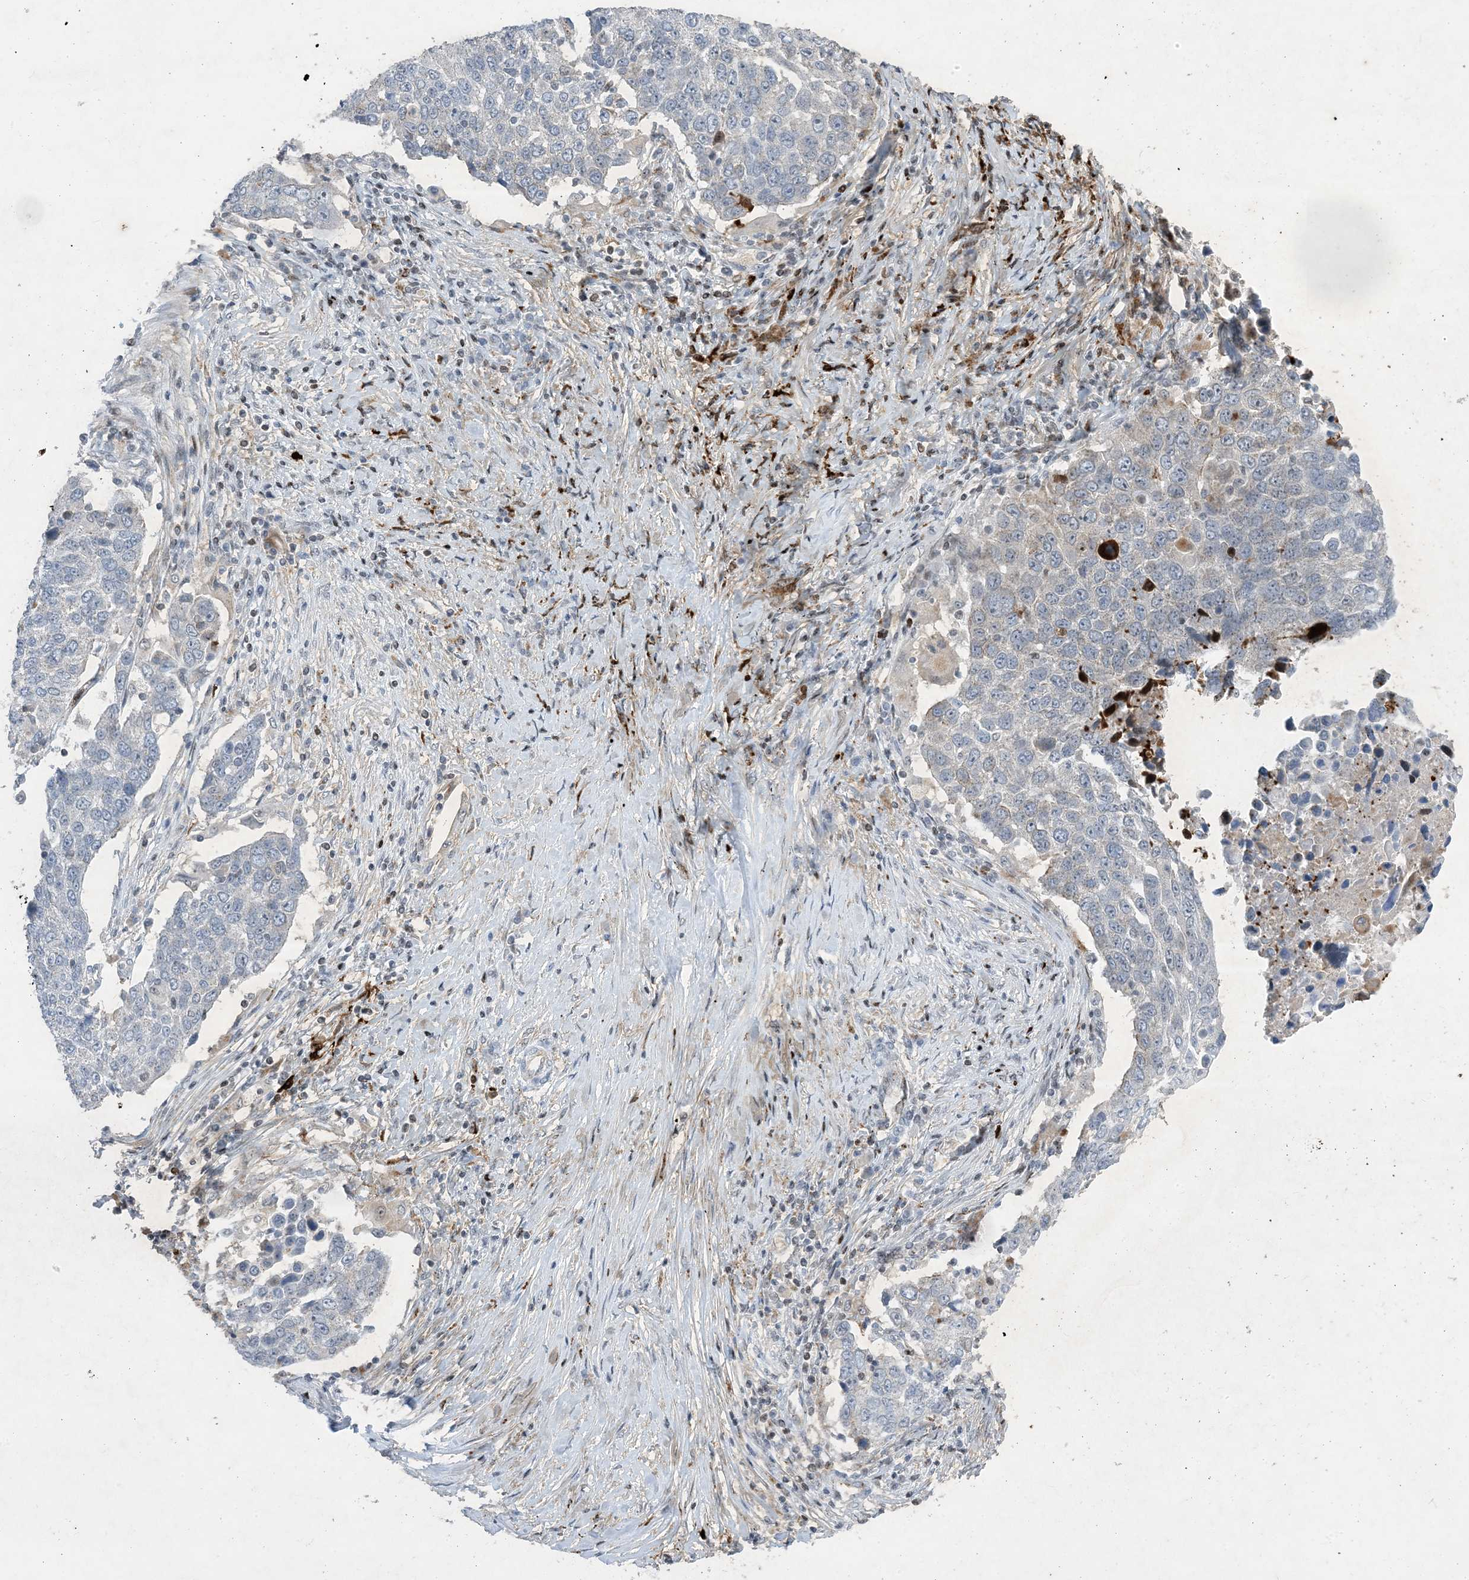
{"staining": {"intensity": "negative", "quantity": "none", "location": "none"}, "tissue": "lung cancer", "cell_type": "Tumor cells", "image_type": "cancer", "snomed": [{"axis": "morphology", "description": "Squamous cell carcinoma, NOS"}, {"axis": "topography", "description": "Lung"}], "caption": "Lung squamous cell carcinoma was stained to show a protein in brown. There is no significant staining in tumor cells.", "gene": "SLC25A53", "patient": {"sex": "male", "age": 66}}